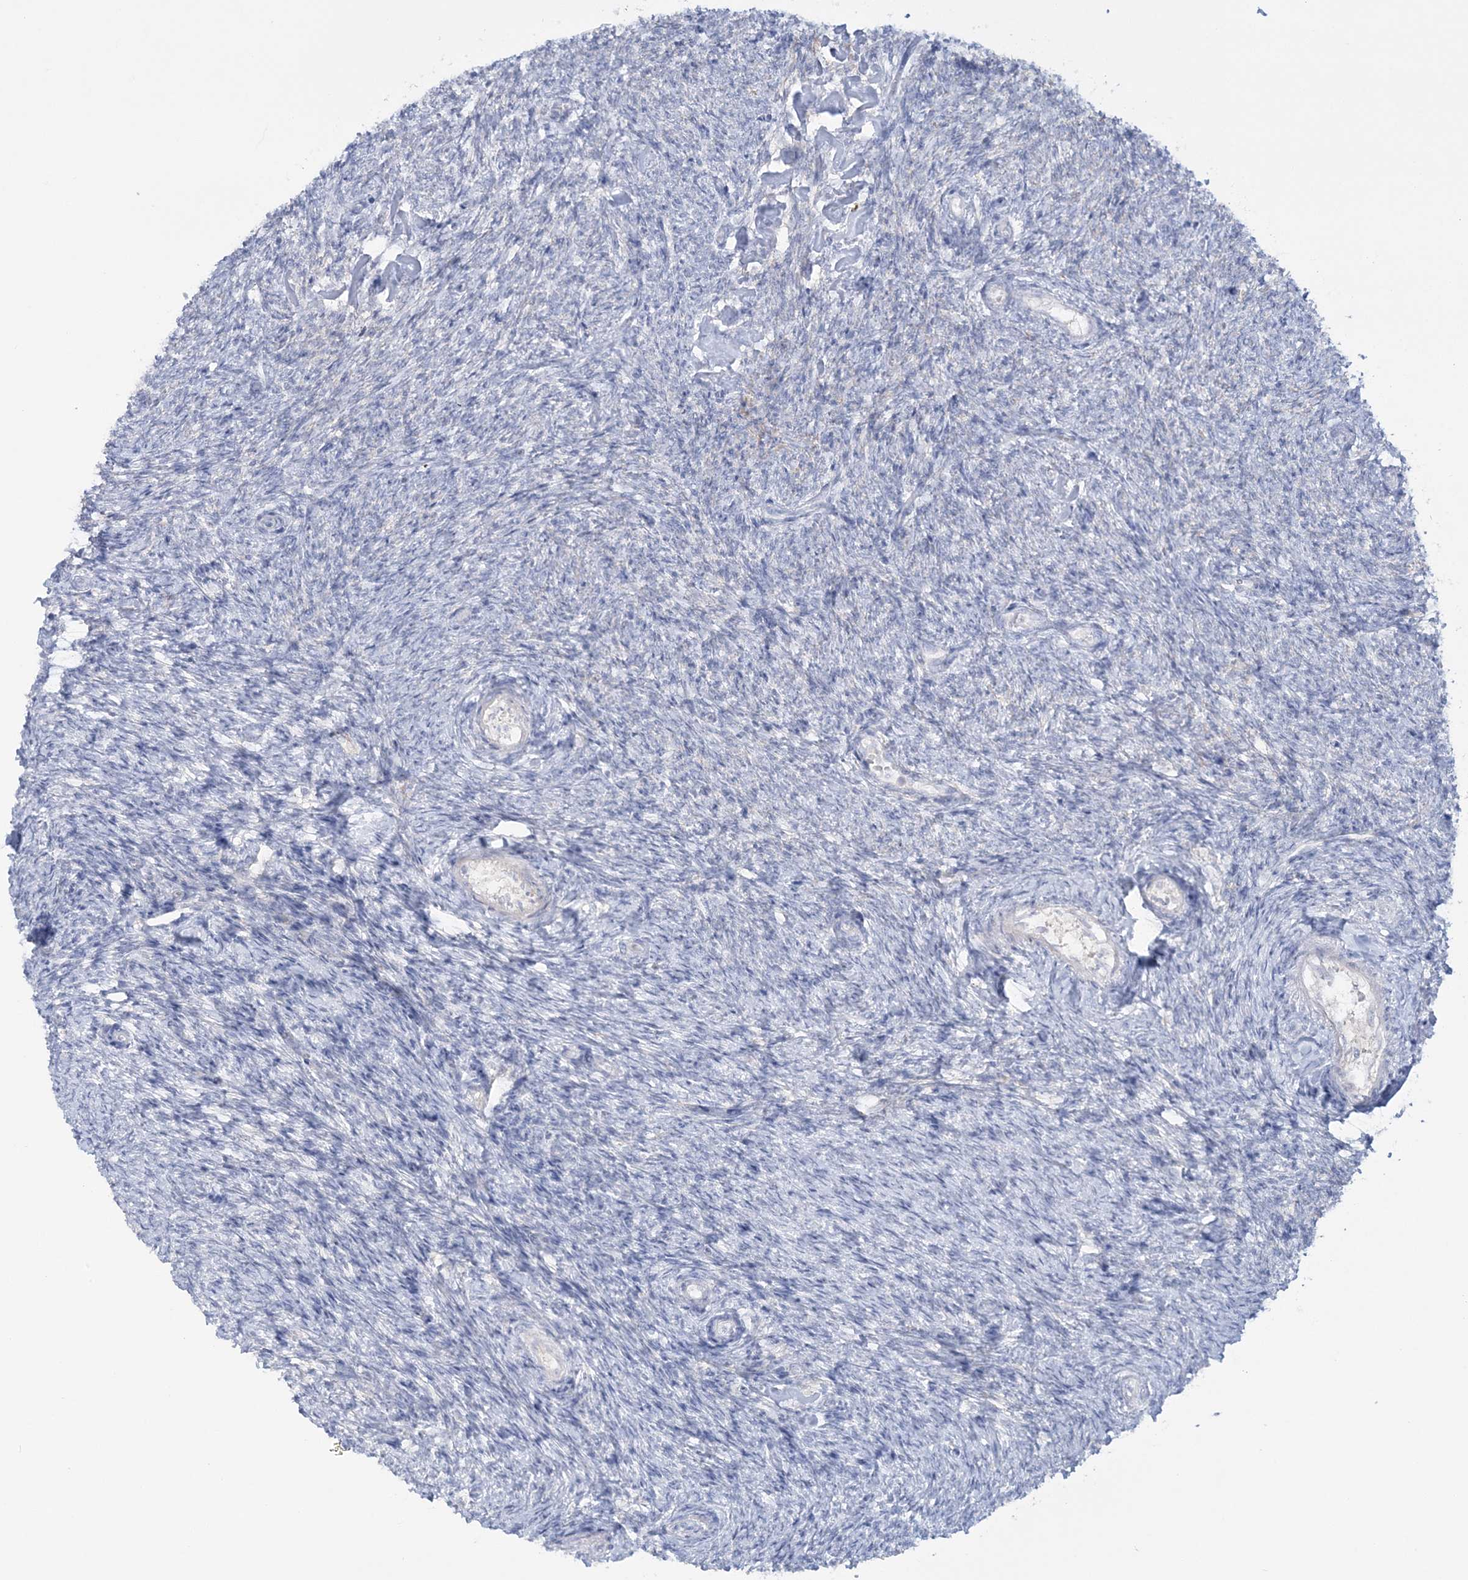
{"staining": {"intensity": "negative", "quantity": "none", "location": "none"}, "tissue": "ovary", "cell_type": "Follicle cells", "image_type": "normal", "snomed": [{"axis": "morphology", "description": "Normal tissue, NOS"}, {"axis": "topography", "description": "Ovary"}], "caption": "Follicle cells are negative for brown protein staining in unremarkable ovary. (IHC, brightfield microscopy, high magnification).", "gene": "WDSUB1", "patient": {"sex": "female", "age": 44}}